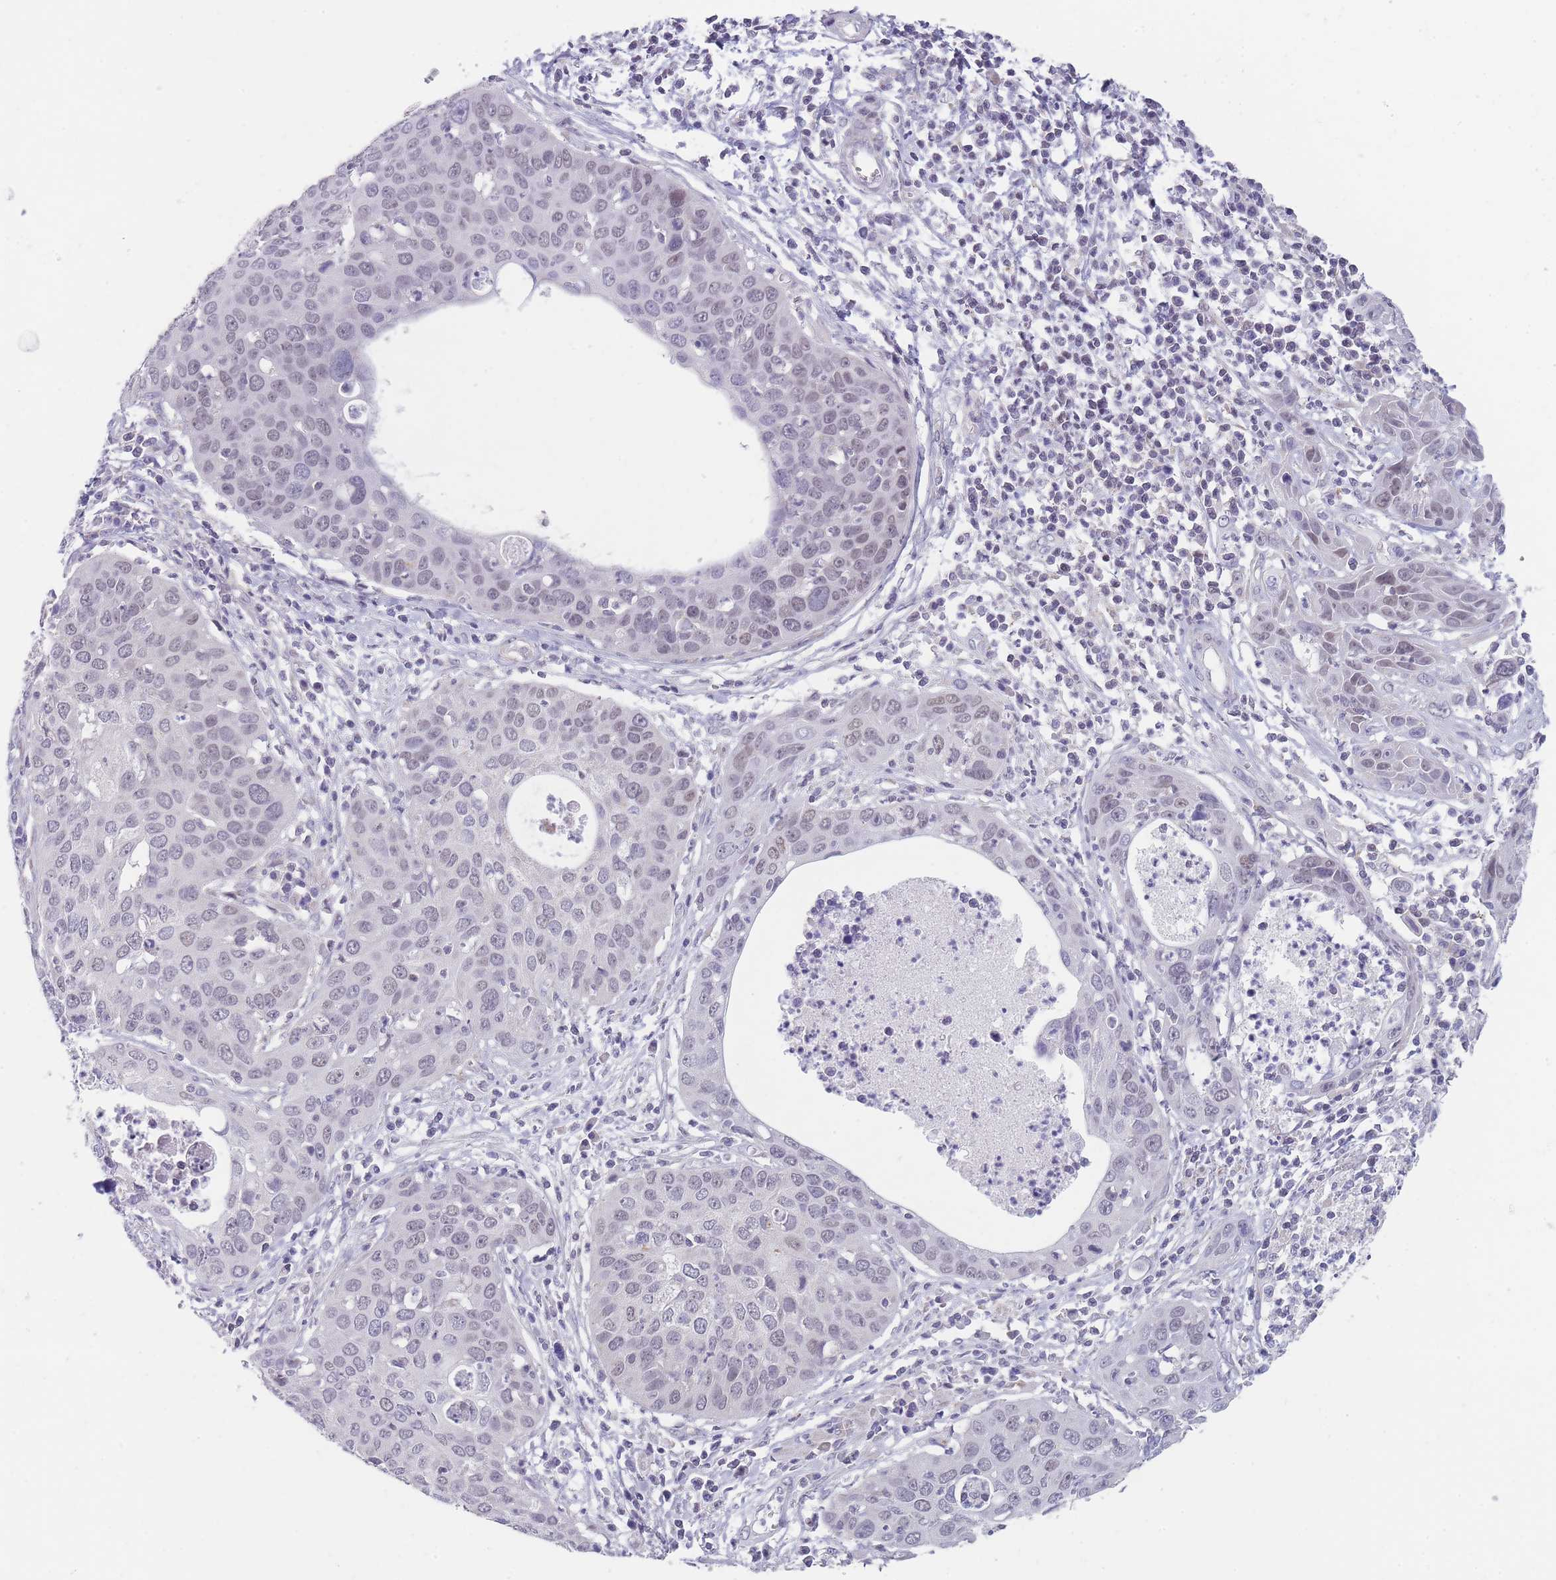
{"staining": {"intensity": "weak", "quantity": "<25%", "location": "nuclear"}, "tissue": "cervical cancer", "cell_type": "Tumor cells", "image_type": "cancer", "snomed": [{"axis": "morphology", "description": "Squamous cell carcinoma, NOS"}, {"axis": "topography", "description": "Cervix"}], "caption": "A micrograph of human cervical cancer (squamous cell carcinoma) is negative for staining in tumor cells.", "gene": "ZBTB24", "patient": {"sex": "female", "age": 36}}